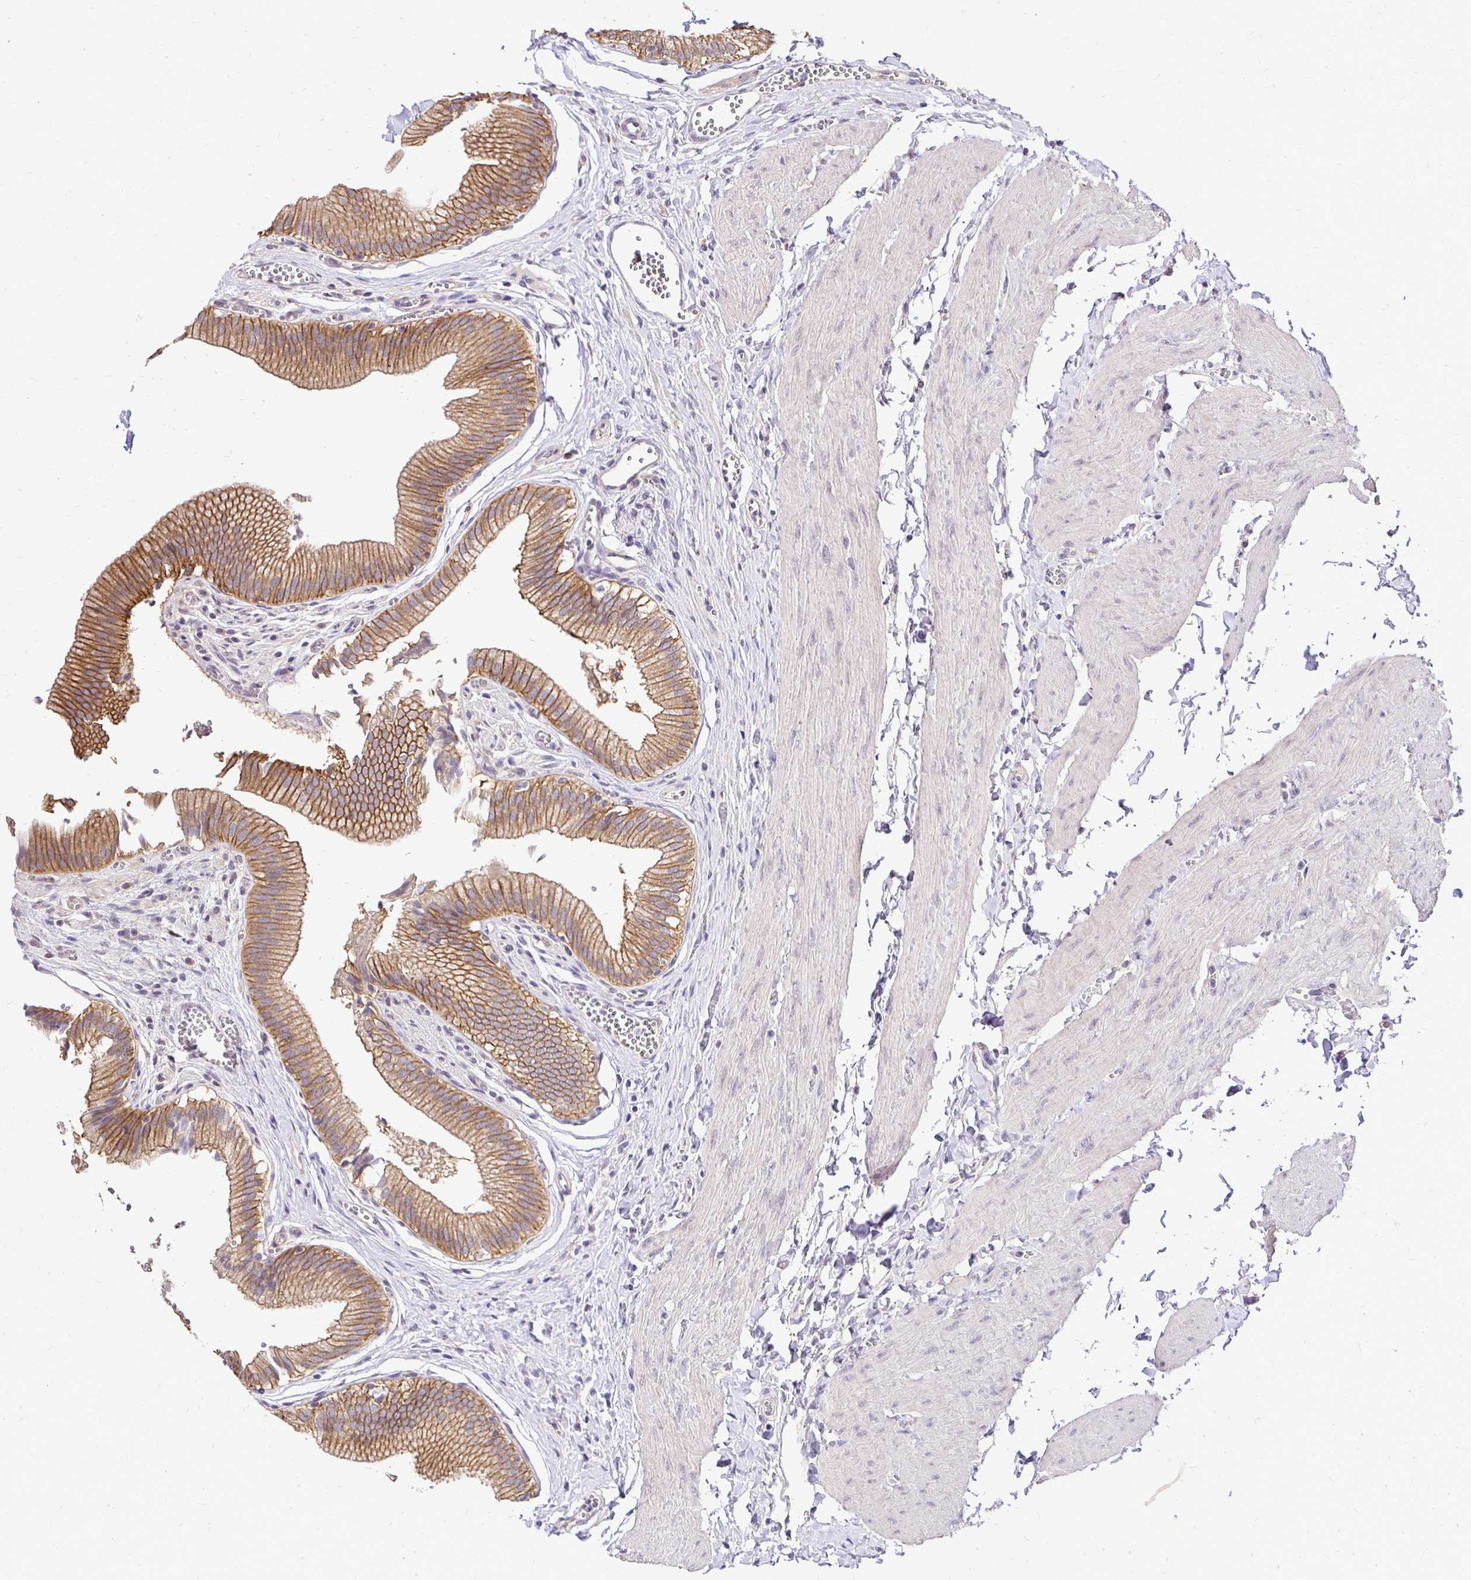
{"staining": {"intensity": "moderate", "quantity": ">75%", "location": "cytoplasmic/membranous"}, "tissue": "gallbladder", "cell_type": "Glandular cells", "image_type": "normal", "snomed": [{"axis": "morphology", "description": "Normal tissue, NOS"}, {"axis": "topography", "description": "Gallbladder"}, {"axis": "topography", "description": "Peripheral nerve tissue"}], "caption": "Protein staining by IHC shows moderate cytoplasmic/membranous positivity in approximately >75% of glandular cells in benign gallbladder.", "gene": "SLC9A1", "patient": {"sex": "male", "age": 17}}